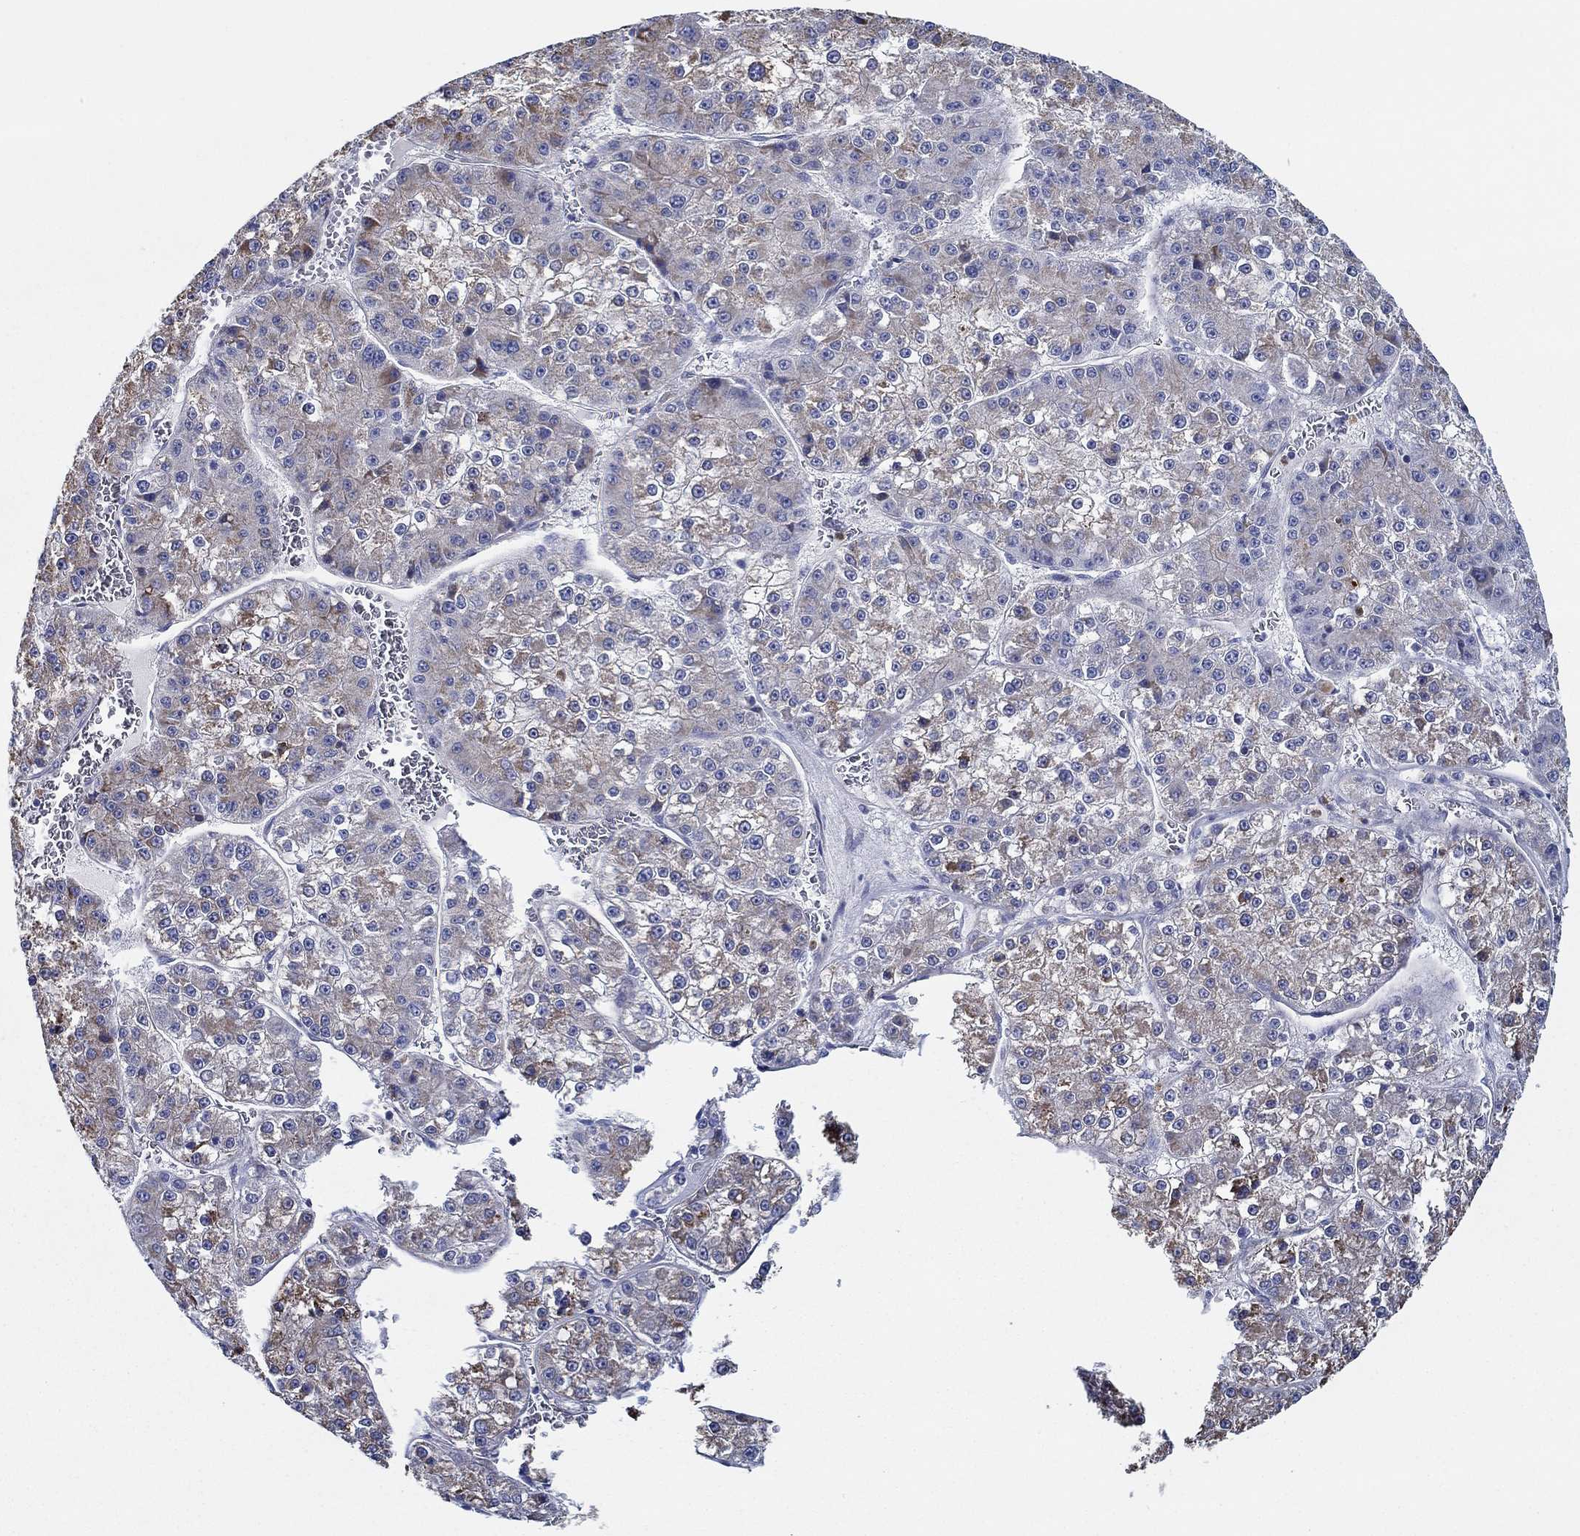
{"staining": {"intensity": "moderate", "quantity": ">75%", "location": "cytoplasmic/membranous"}, "tissue": "liver cancer", "cell_type": "Tumor cells", "image_type": "cancer", "snomed": [{"axis": "morphology", "description": "Carcinoma, Hepatocellular, NOS"}, {"axis": "topography", "description": "Liver"}], "caption": "DAB (3,3'-diaminobenzidine) immunohistochemical staining of human liver cancer displays moderate cytoplasmic/membranous protein expression in approximately >75% of tumor cells.", "gene": "CFAP61", "patient": {"sex": "female", "age": 73}}